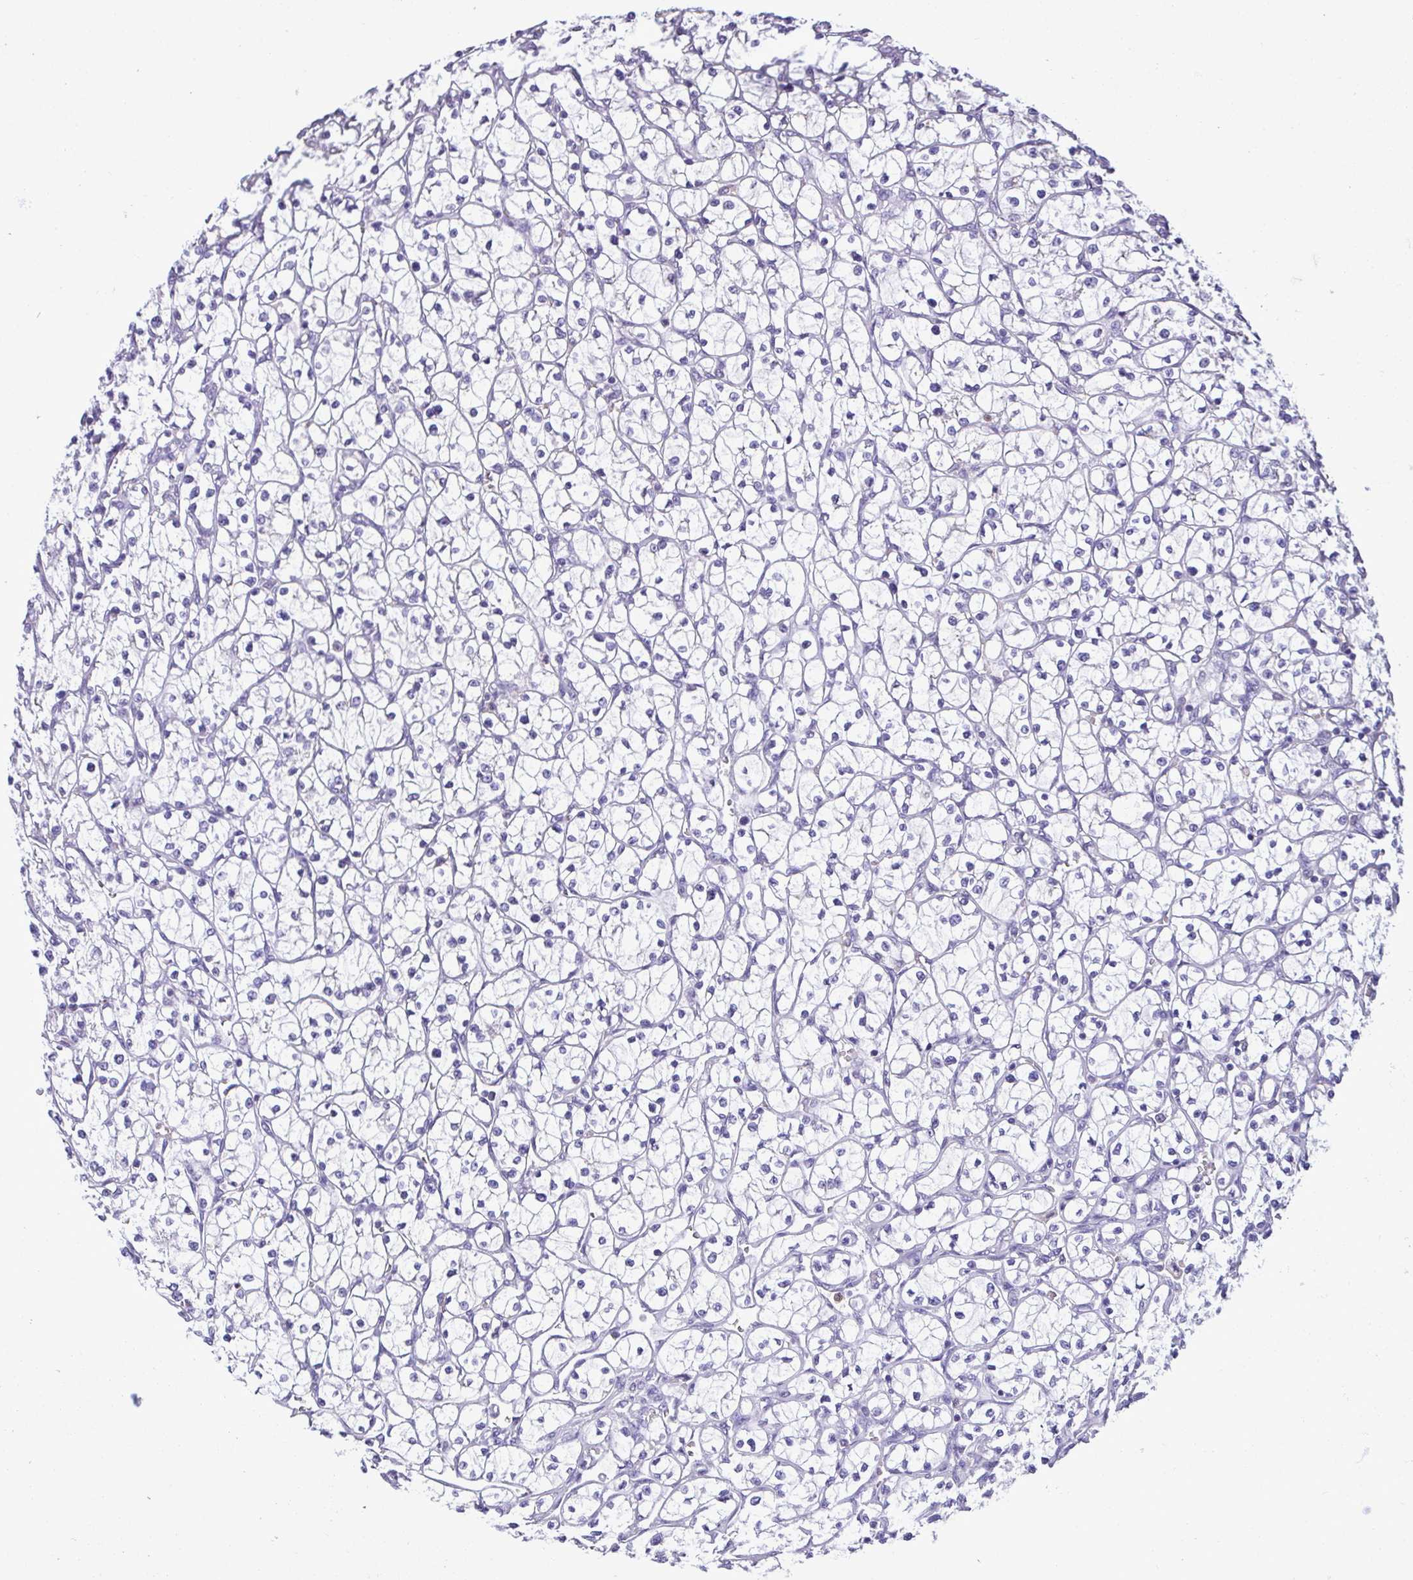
{"staining": {"intensity": "negative", "quantity": "none", "location": "none"}, "tissue": "renal cancer", "cell_type": "Tumor cells", "image_type": "cancer", "snomed": [{"axis": "morphology", "description": "Adenocarcinoma, NOS"}, {"axis": "topography", "description": "Kidney"}], "caption": "Micrograph shows no protein positivity in tumor cells of renal adenocarcinoma tissue.", "gene": "CBY2", "patient": {"sex": "female", "age": 64}}